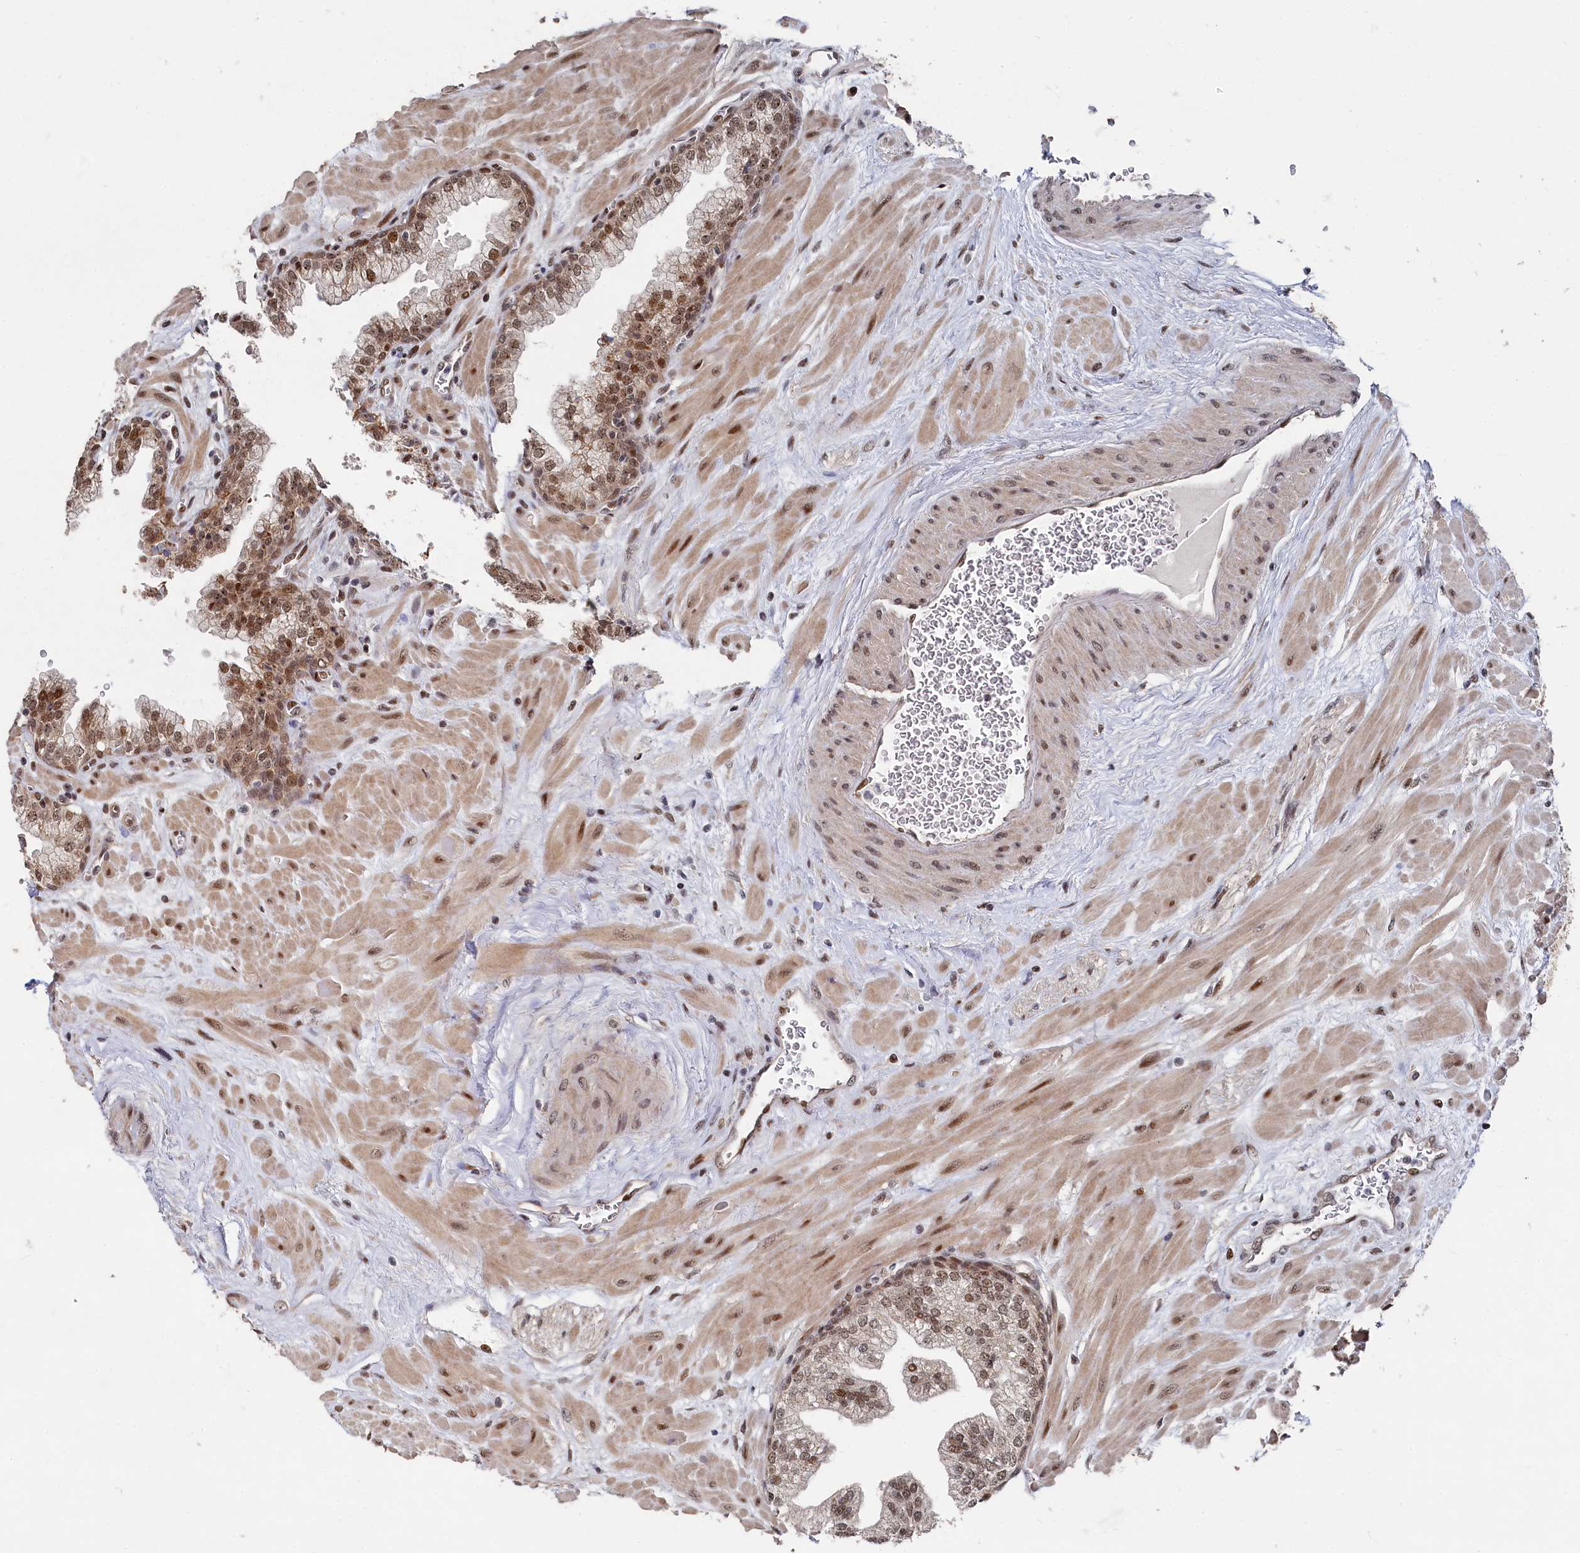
{"staining": {"intensity": "strong", "quantity": ">75%", "location": "nuclear"}, "tissue": "prostate", "cell_type": "Glandular cells", "image_type": "normal", "snomed": [{"axis": "morphology", "description": "Normal tissue, NOS"}, {"axis": "topography", "description": "Prostate"}], "caption": "IHC image of benign prostate: prostate stained using immunohistochemistry demonstrates high levels of strong protein expression localized specifically in the nuclear of glandular cells, appearing as a nuclear brown color.", "gene": "BUB3", "patient": {"sex": "male", "age": 60}}